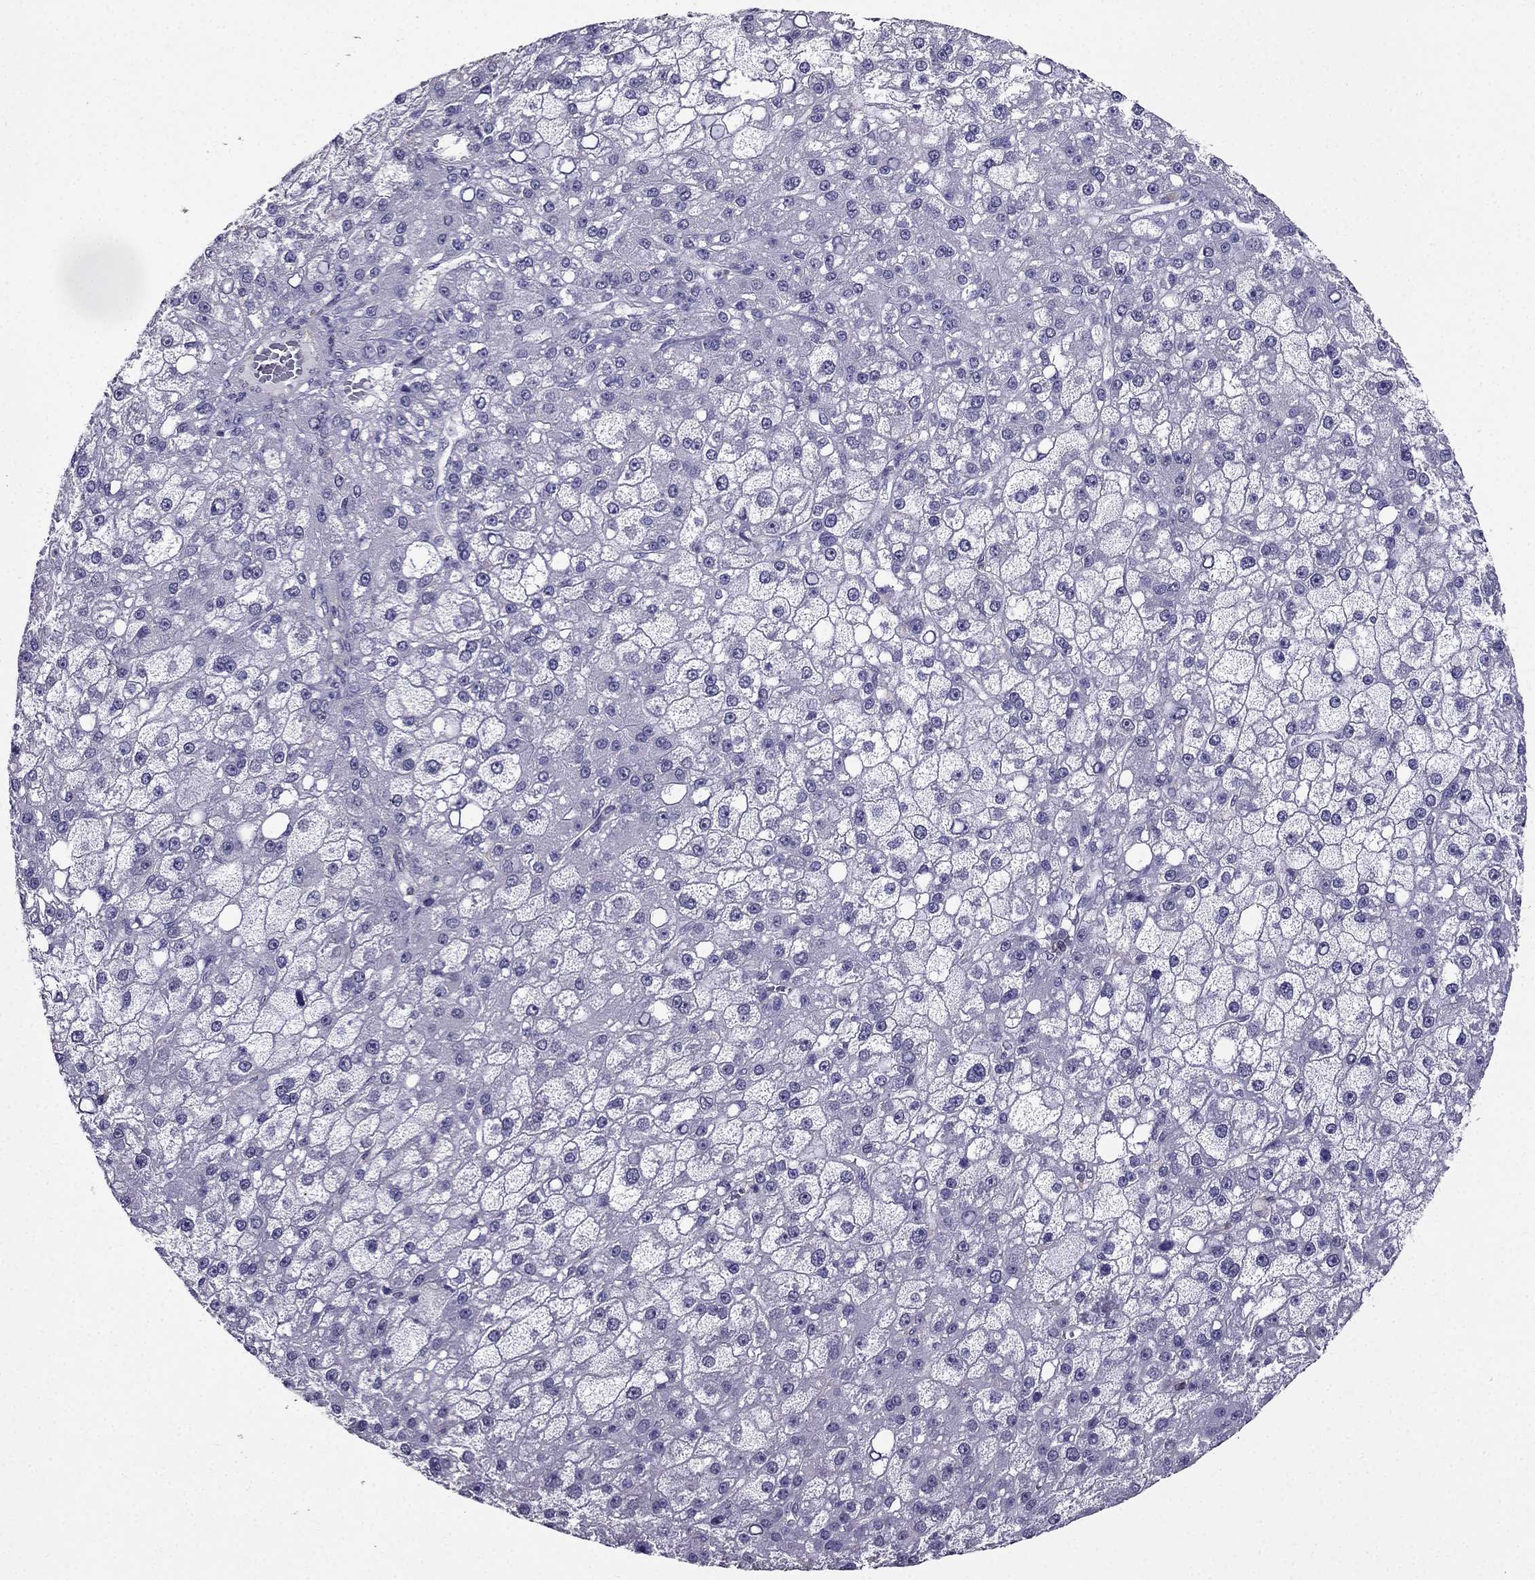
{"staining": {"intensity": "negative", "quantity": "none", "location": "none"}, "tissue": "liver cancer", "cell_type": "Tumor cells", "image_type": "cancer", "snomed": [{"axis": "morphology", "description": "Carcinoma, Hepatocellular, NOS"}, {"axis": "topography", "description": "Liver"}], "caption": "A micrograph of liver cancer stained for a protein displays no brown staining in tumor cells. (DAB immunohistochemistry visualized using brightfield microscopy, high magnification).", "gene": "AAK1", "patient": {"sex": "male", "age": 67}}